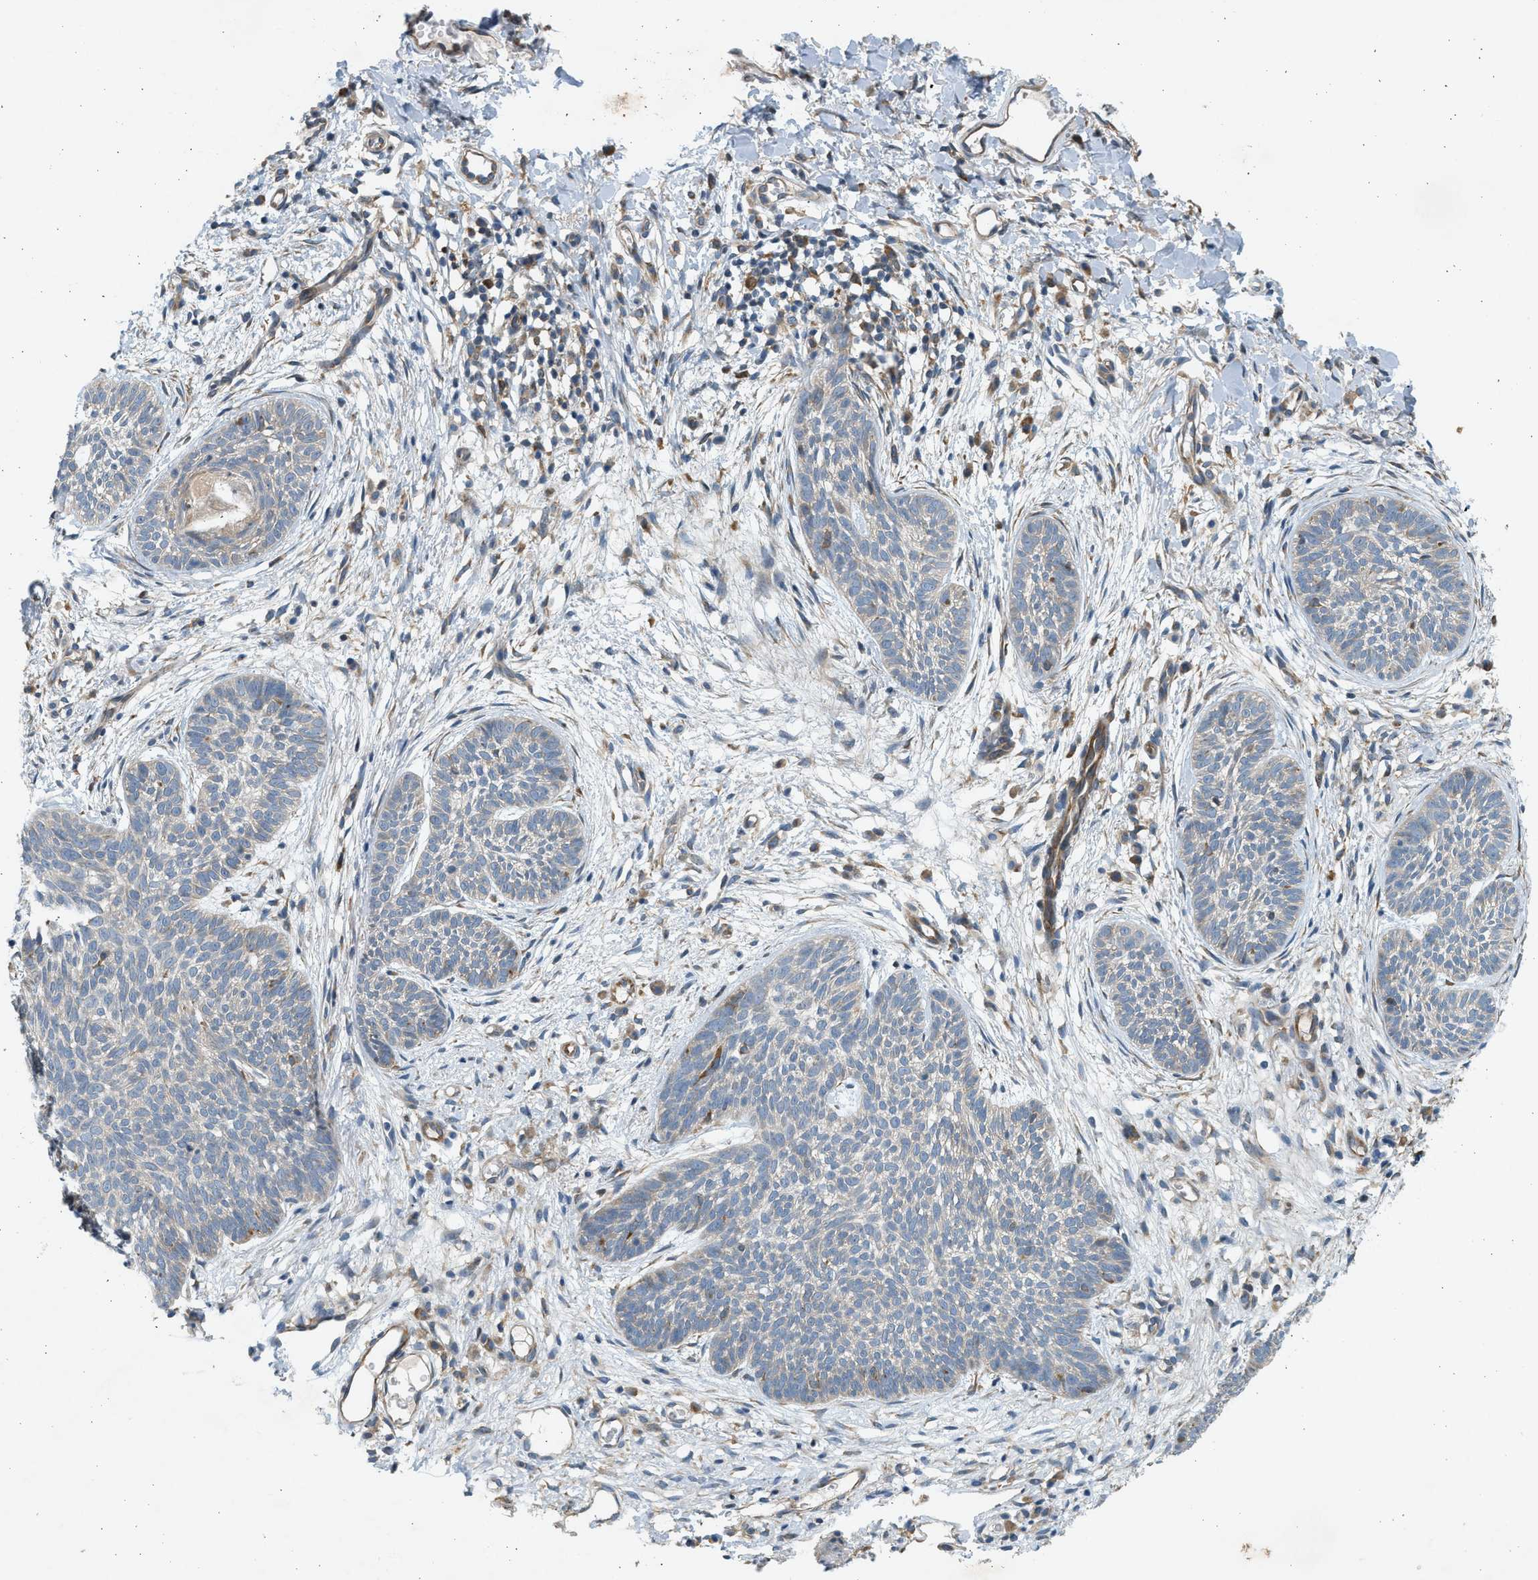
{"staining": {"intensity": "negative", "quantity": "none", "location": "none"}, "tissue": "skin cancer", "cell_type": "Tumor cells", "image_type": "cancer", "snomed": [{"axis": "morphology", "description": "Basal cell carcinoma"}, {"axis": "topography", "description": "Skin"}], "caption": "IHC image of human skin cancer stained for a protein (brown), which demonstrates no positivity in tumor cells.", "gene": "KDELR2", "patient": {"sex": "female", "age": 59}}